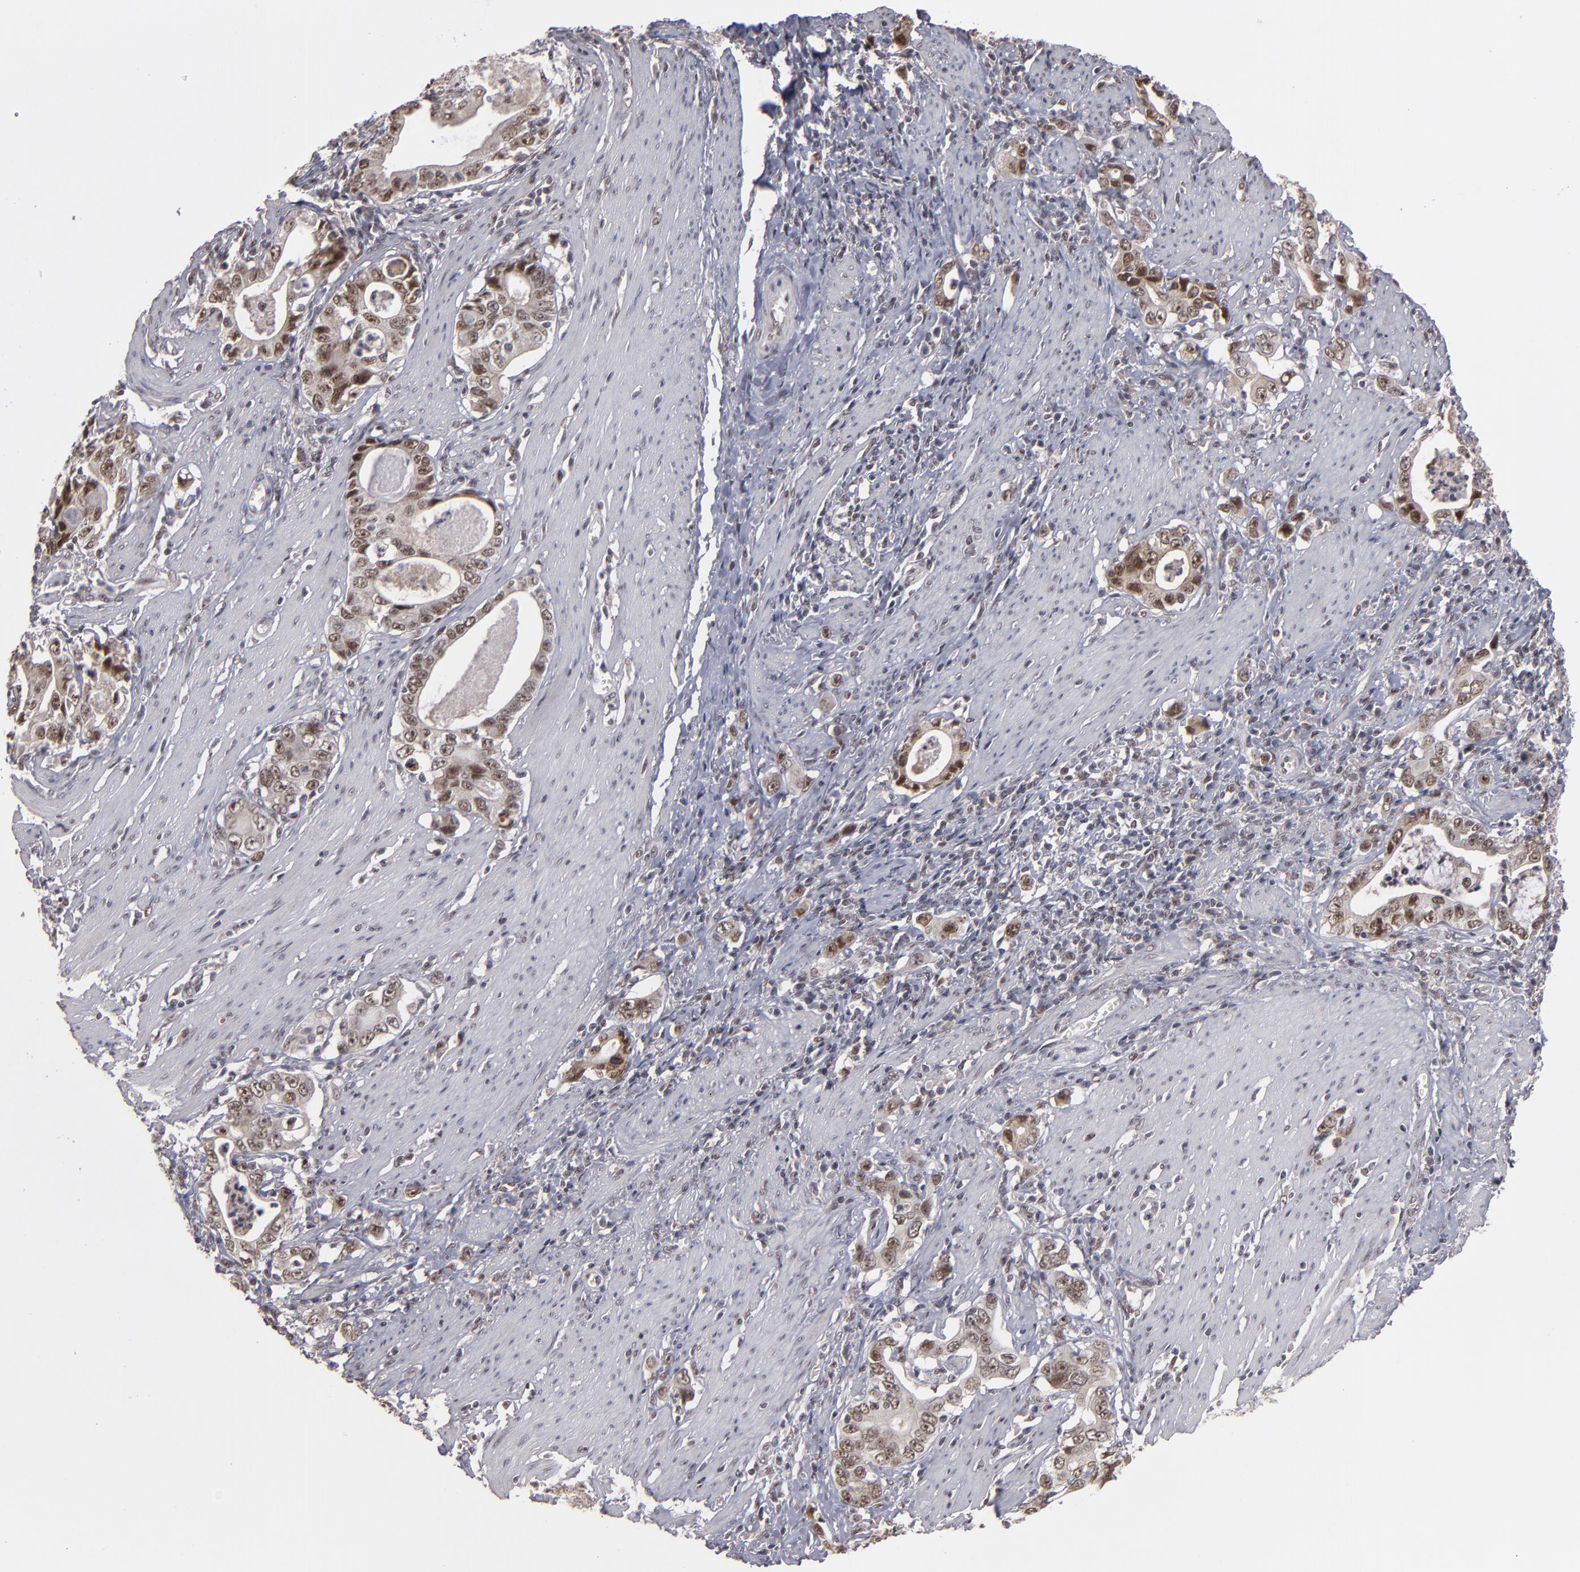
{"staining": {"intensity": "moderate", "quantity": "25%-75%", "location": "nuclear"}, "tissue": "stomach cancer", "cell_type": "Tumor cells", "image_type": "cancer", "snomed": [{"axis": "morphology", "description": "Adenocarcinoma, NOS"}, {"axis": "topography", "description": "Stomach, lower"}], "caption": "There is medium levels of moderate nuclear positivity in tumor cells of adenocarcinoma (stomach), as demonstrated by immunohistochemical staining (brown color).", "gene": "ZNF234", "patient": {"sex": "female", "age": 72}}